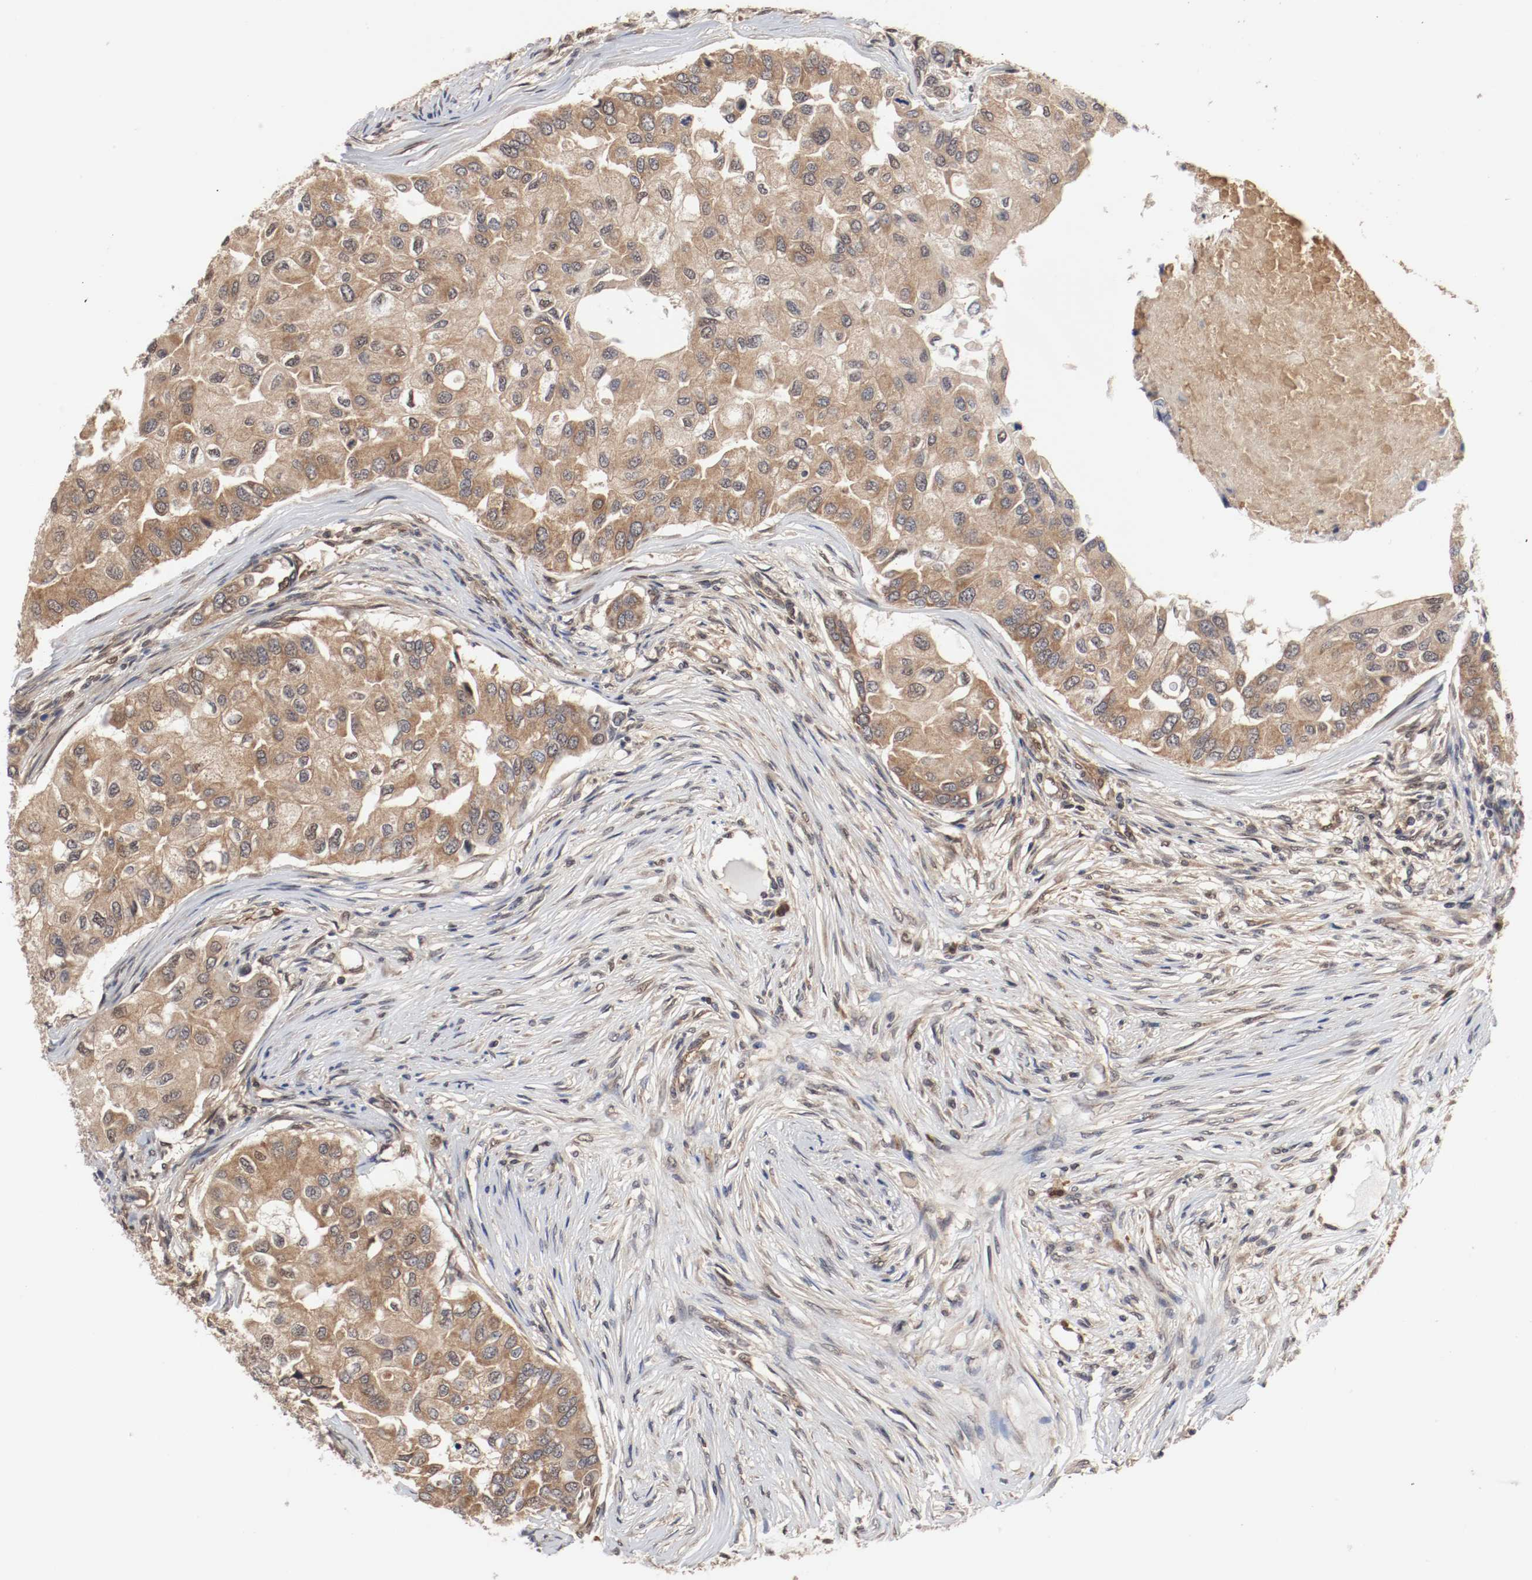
{"staining": {"intensity": "moderate", "quantity": ">75%", "location": "cytoplasmic/membranous"}, "tissue": "breast cancer", "cell_type": "Tumor cells", "image_type": "cancer", "snomed": [{"axis": "morphology", "description": "Normal tissue, NOS"}, {"axis": "morphology", "description": "Duct carcinoma"}, {"axis": "topography", "description": "Breast"}], "caption": "A photomicrograph of breast infiltrating ductal carcinoma stained for a protein demonstrates moderate cytoplasmic/membranous brown staining in tumor cells. (Stains: DAB in brown, nuclei in blue, Microscopy: brightfield microscopy at high magnification).", "gene": "AFG3L2", "patient": {"sex": "female", "age": 49}}